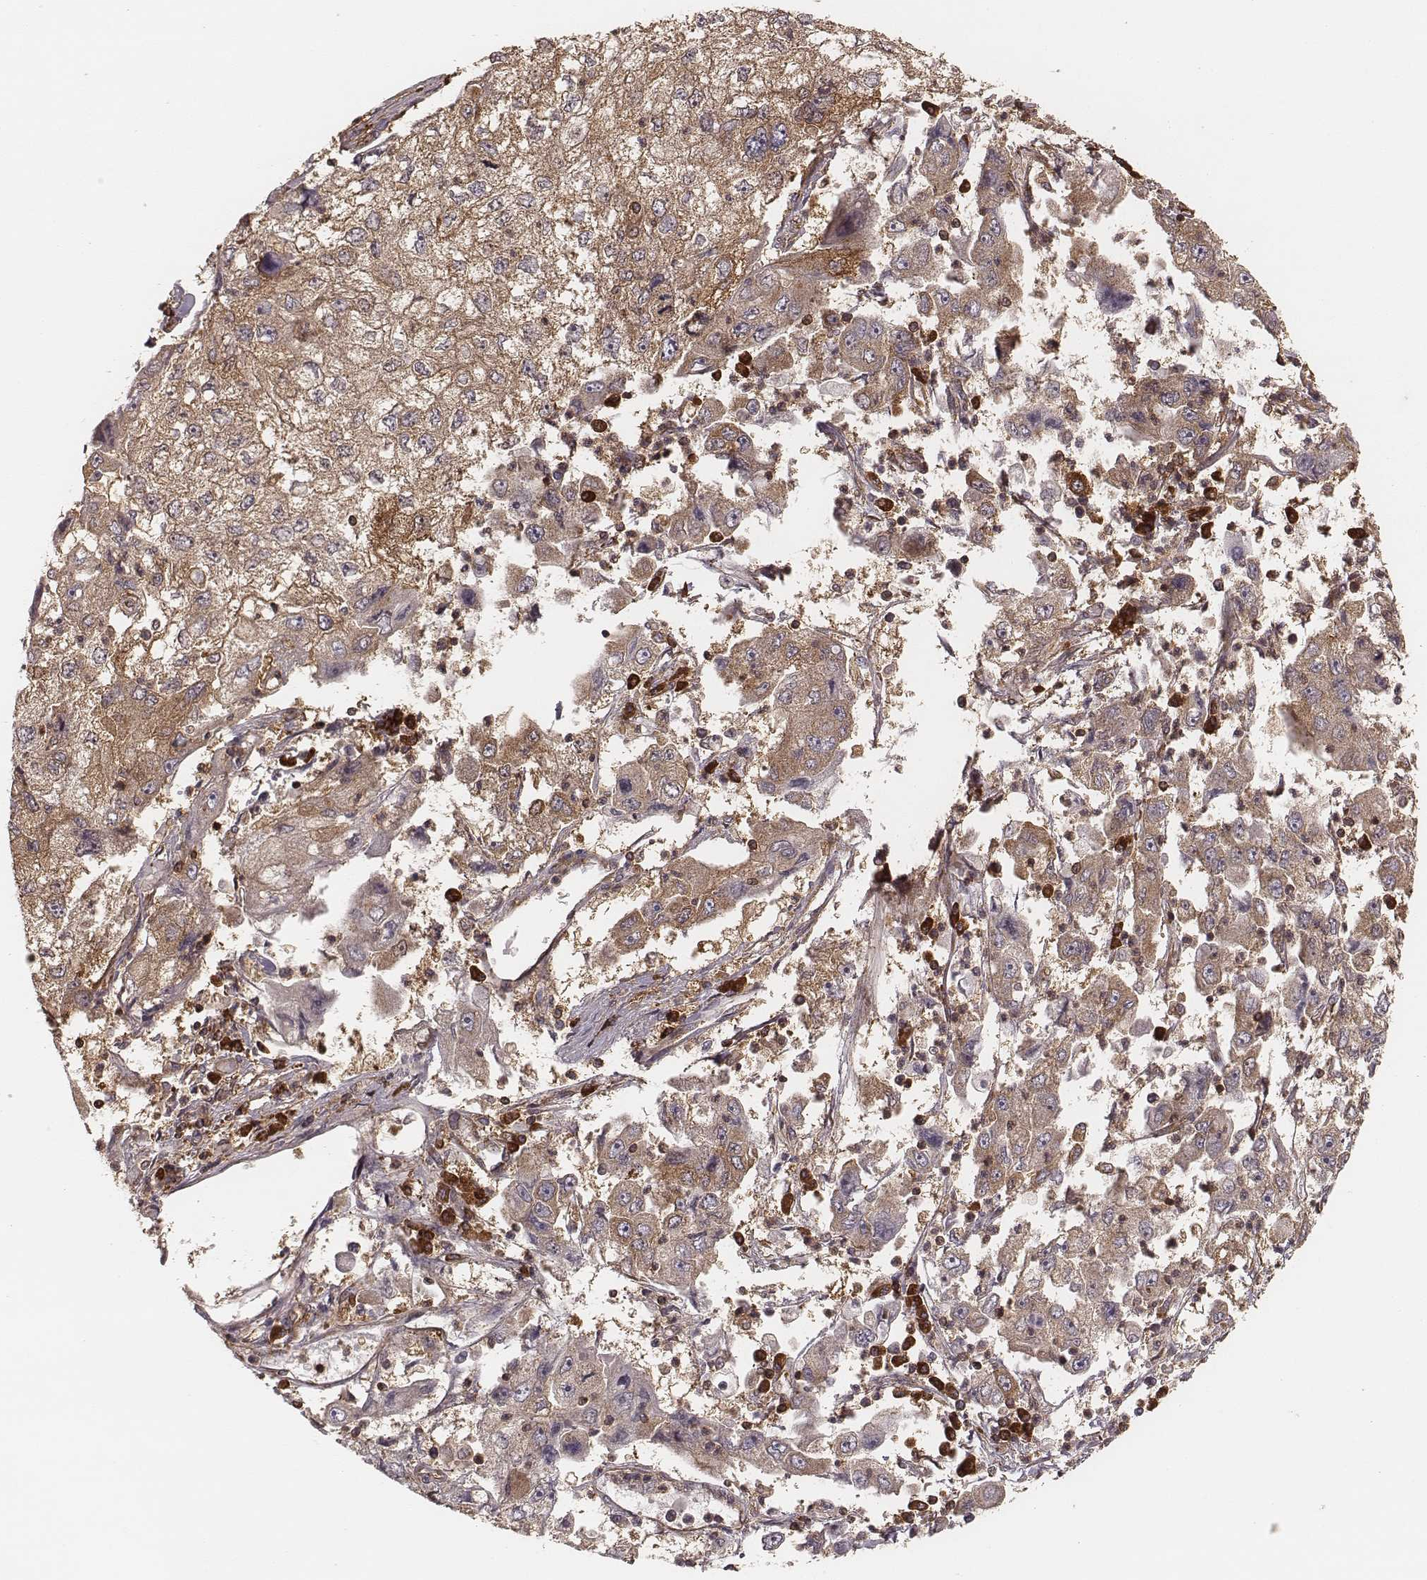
{"staining": {"intensity": "weak", "quantity": ">75%", "location": "cytoplasmic/membranous"}, "tissue": "cervical cancer", "cell_type": "Tumor cells", "image_type": "cancer", "snomed": [{"axis": "morphology", "description": "Squamous cell carcinoma, NOS"}, {"axis": "topography", "description": "Cervix"}], "caption": "DAB immunohistochemical staining of human cervical cancer reveals weak cytoplasmic/membranous protein staining in approximately >75% of tumor cells. (Brightfield microscopy of DAB IHC at high magnification).", "gene": "CARS1", "patient": {"sex": "female", "age": 36}}